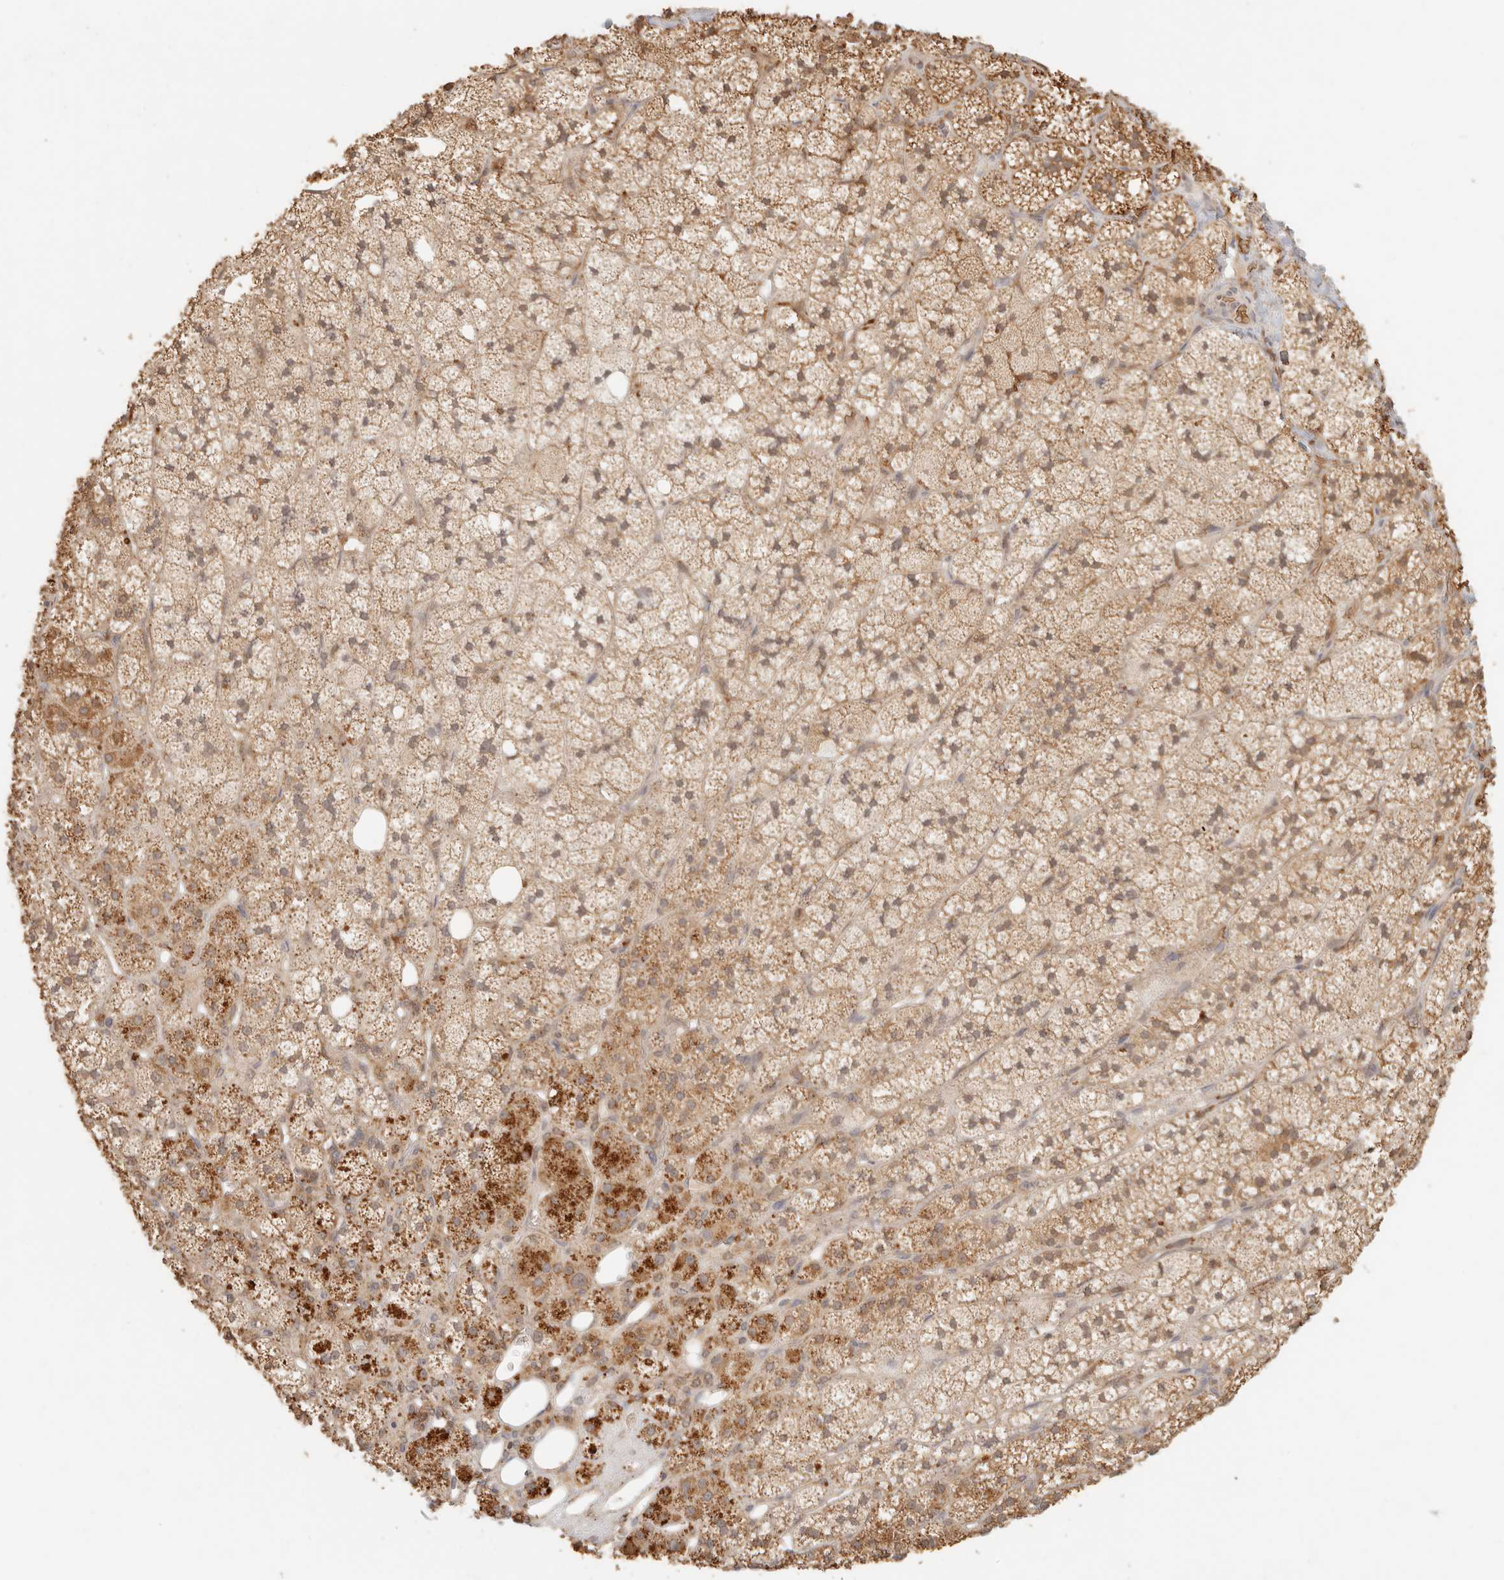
{"staining": {"intensity": "strong", "quantity": ">75%", "location": "cytoplasmic/membranous"}, "tissue": "adrenal gland", "cell_type": "Glandular cells", "image_type": "normal", "snomed": [{"axis": "morphology", "description": "Normal tissue, NOS"}, {"axis": "topography", "description": "Adrenal gland"}], "caption": "Adrenal gland stained with DAB (3,3'-diaminobenzidine) immunohistochemistry displays high levels of strong cytoplasmic/membranous expression in about >75% of glandular cells.", "gene": "INTS11", "patient": {"sex": "male", "age": 61}}